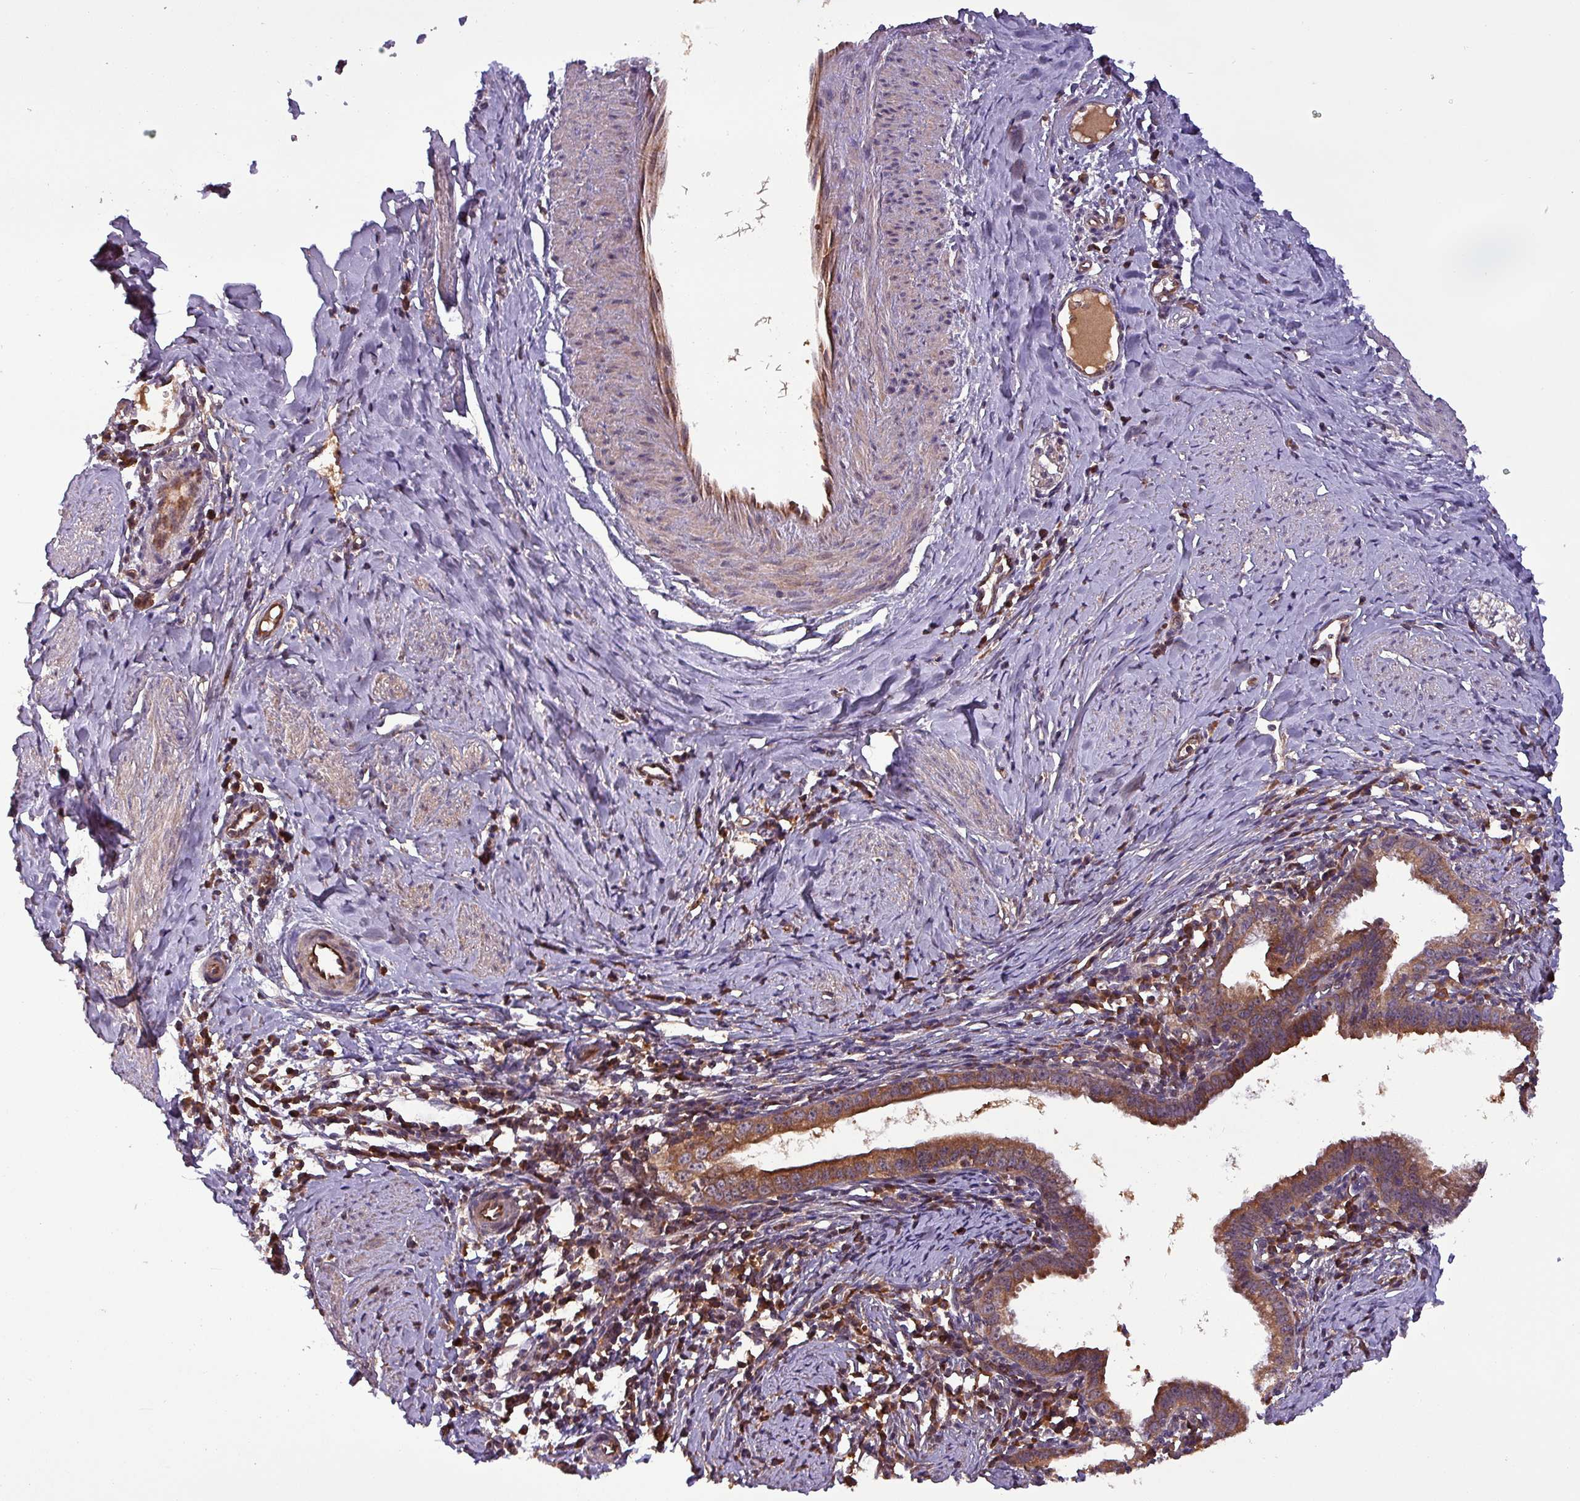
{"staining": {"intensity": "moderate", "quantity": ">75%", "location": "cytoplasmic/membranous"}, "tissue": "cervical cancer", "cell_type": "Tumor cells", "image_type": "cancer", "snomed": [{"axis": "morphology", "description": "Adenocarcinoma, NOS"}, {"axis": "topography", "description": "Cervix"}], "caption": "Protein staining by immunohistochemistry displays moderate cytoplasmic/membranous expression in about >75% of tumor cells in cervical adenocarcinoma.", "gene": "PAFAH1B2", "patient": {"sex": "female", "age": 36}}